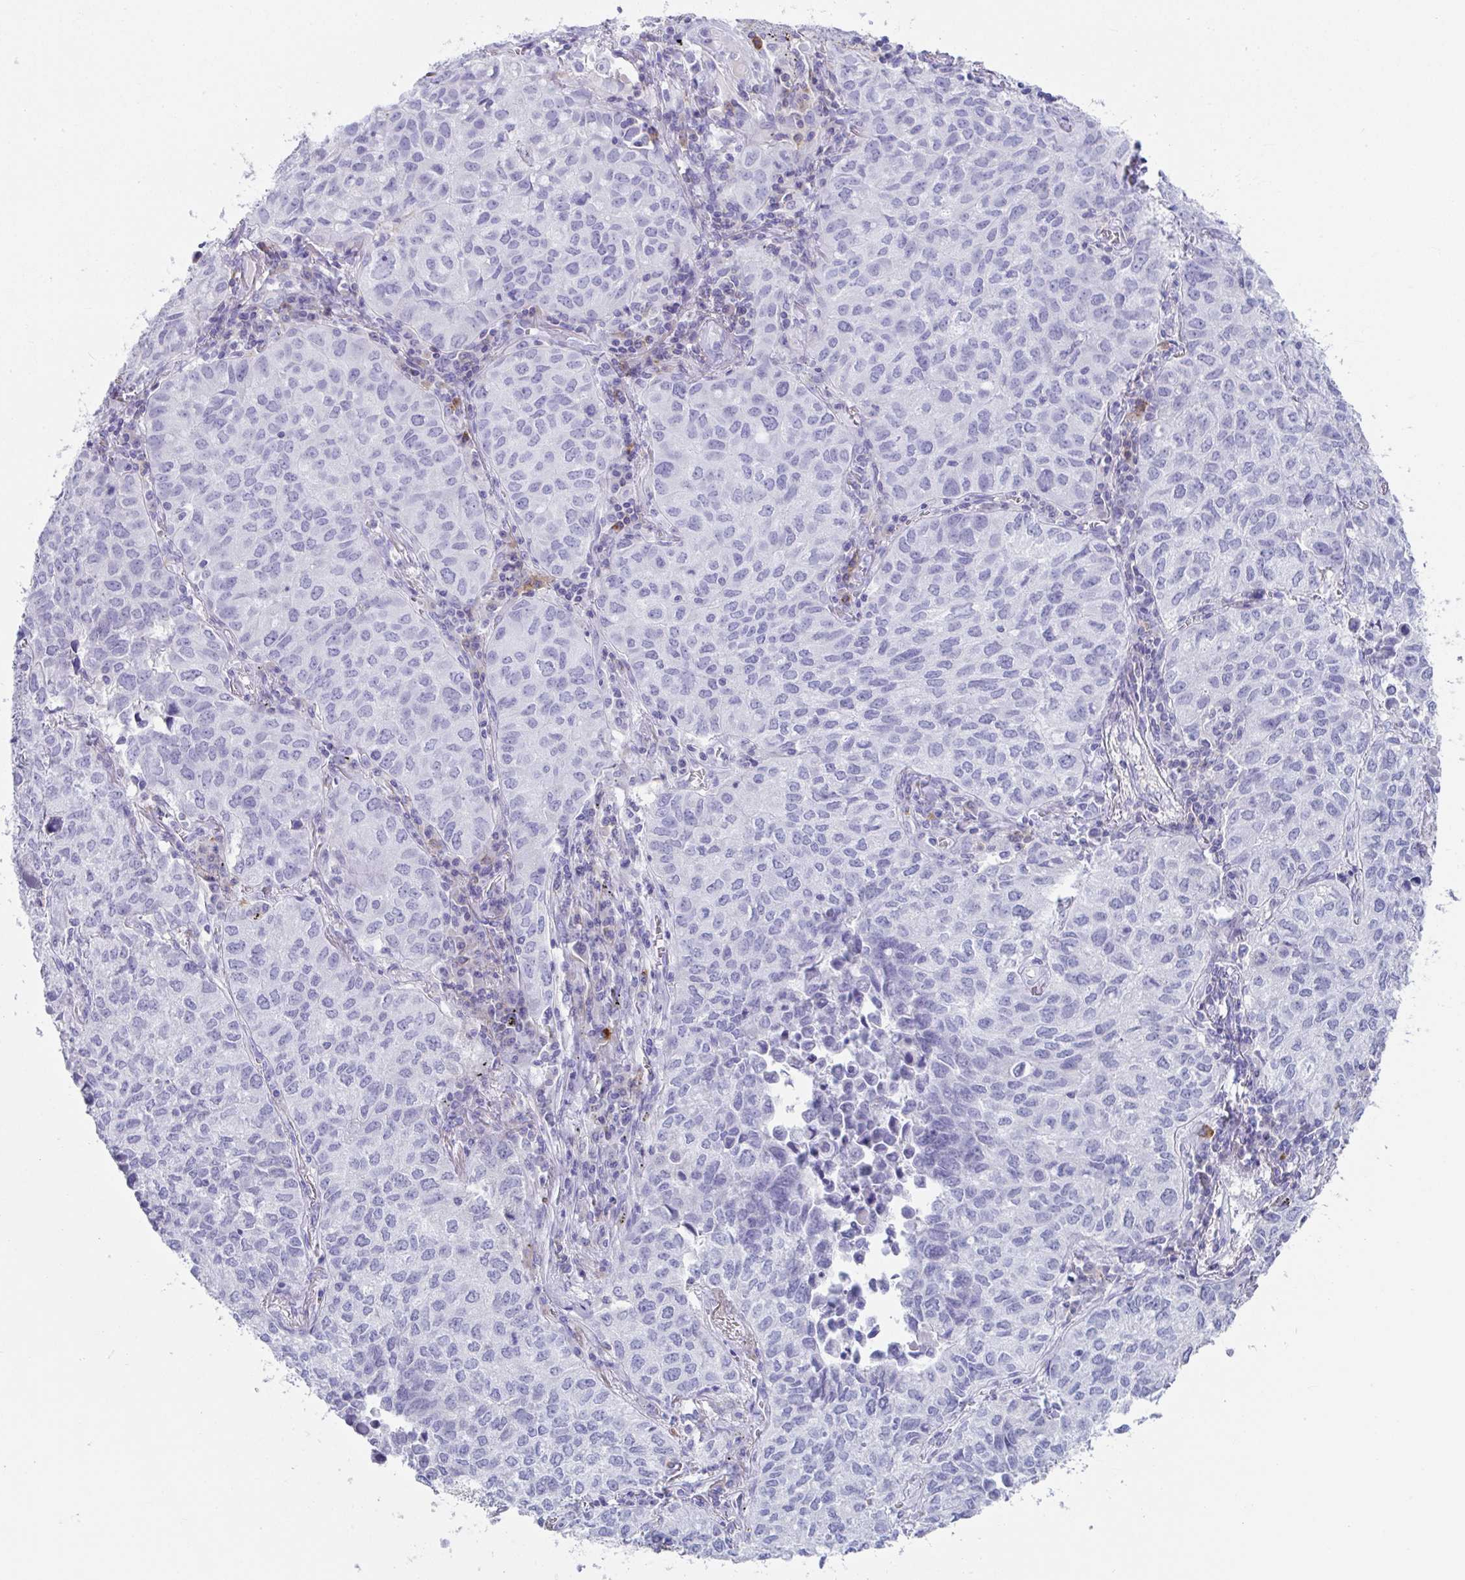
{"staining": {"intensity": "negative", "quantity": "none", "location": "none"}, "tissue": "lung cancer", "cell_type": "Tumor cells", "image_type": "cancer", "snomed": [{"axis": "morphology", "description": "Adenocarcinoma, NOS"}, {"axis": "topography", "description": "Lung"}], "caption": "High power microscopy photomicrograph of an immunohistochemistry image of lung adenocarcinoma, revealing no significant staining in tumor cells. The staining was performed using DAB (3,3'-diaminobenzidine) to visualize the protein expression in brown, while the nuclei were stained in blue with hematoxylin (Magnification: 20x).", "gene": "PLA2G1B", "patient": {"sex": "female", "age": 50}}